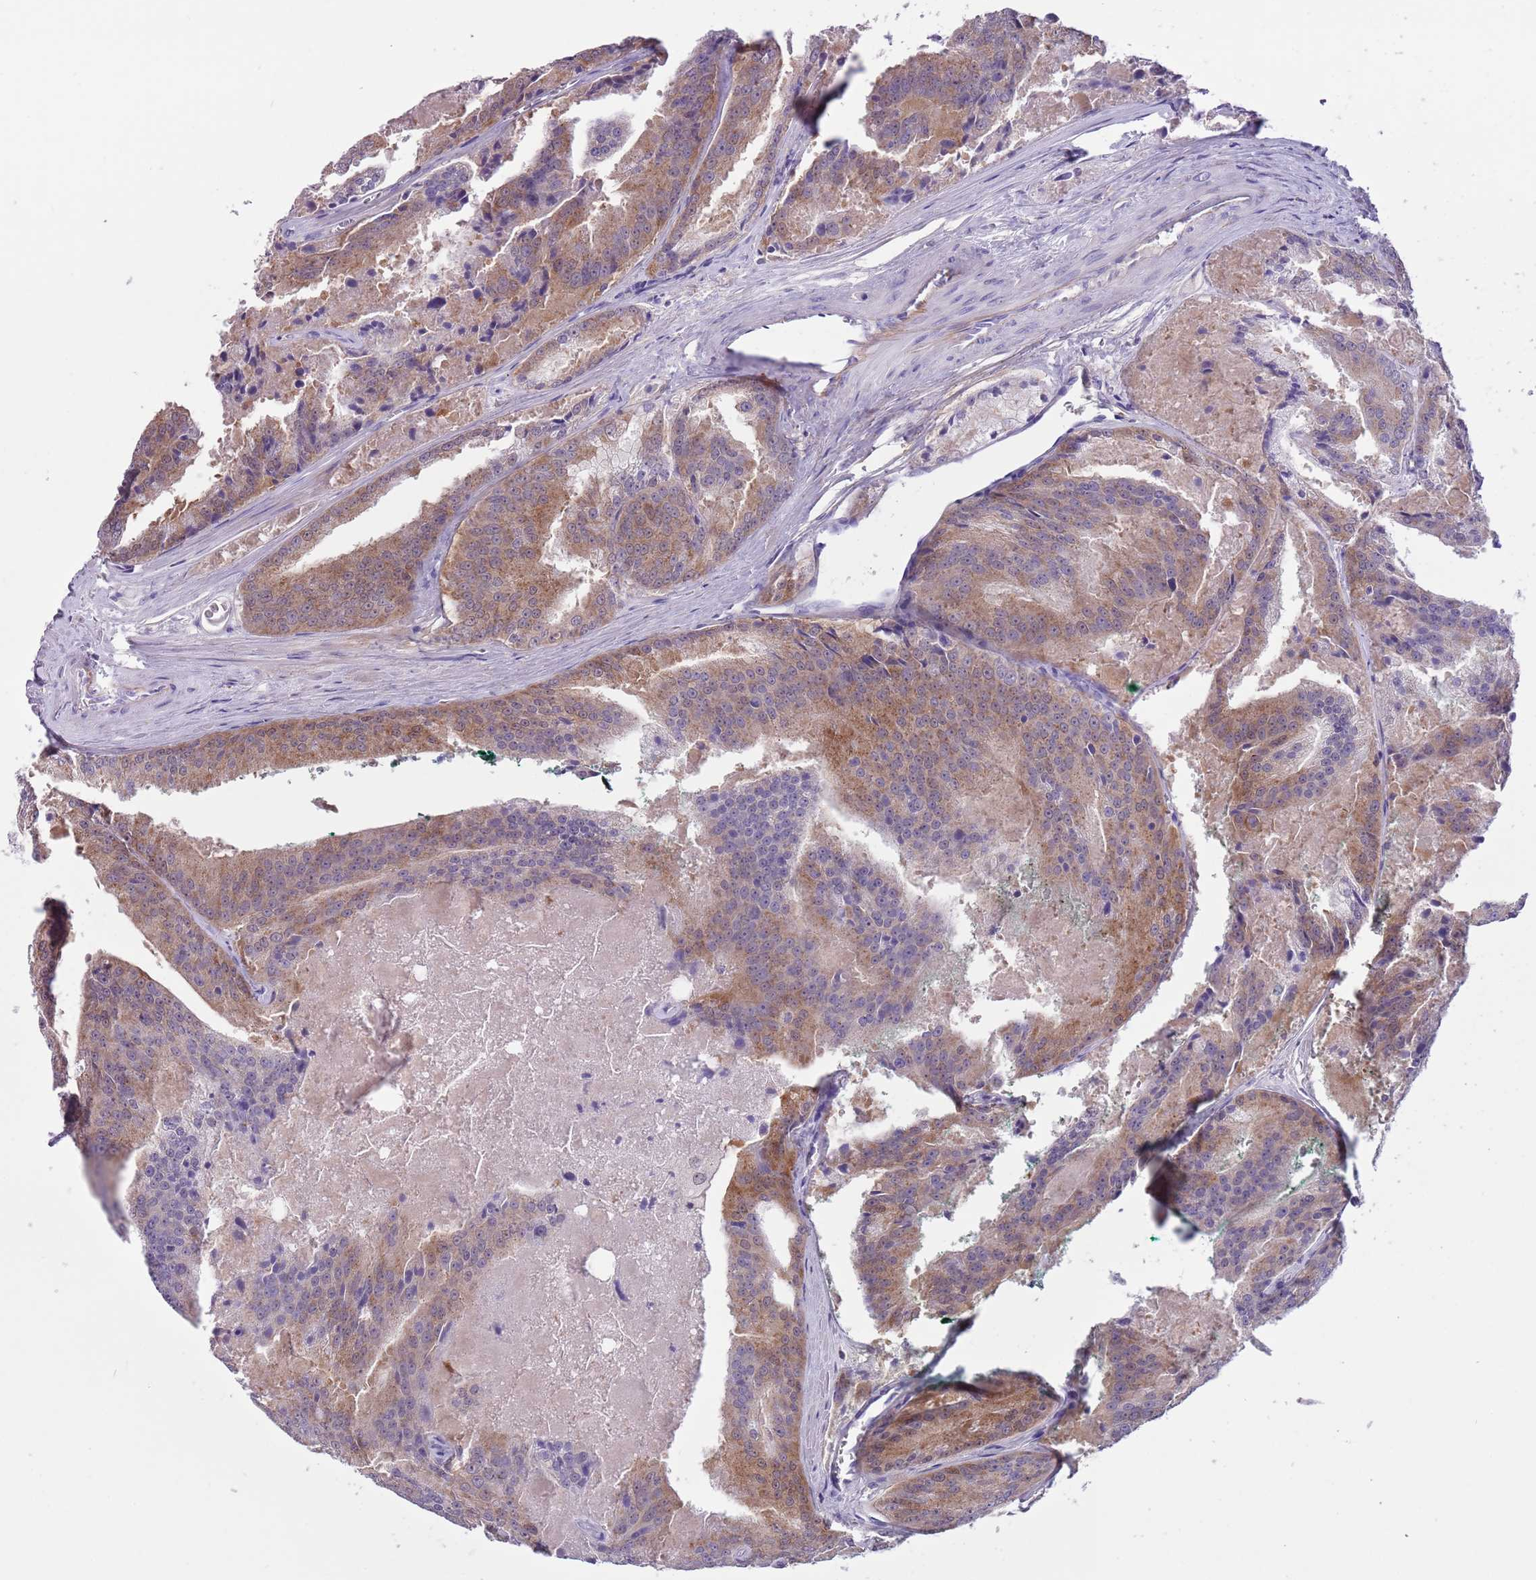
{"staining": {"intensity": "moderate", "quantity": "25%-75%", "location": "cytoplasmic/membranous"}, "tissue": "prostate cancer", "cell_type": "Tumor cells", "image_type": "cancer", "snomed": [{"axis": "morphology", "description": "Adenocarcinoma, High grade"}, {"axis": "topography", "description": "Prostate"}], "caption": "Brown immunohistochemical staining in adenocarcinoma (high-grade) (prostate) shows moderate cytoplasmic/membranous staining in about 25%-75% of tumor cells. (DAB IHC, brown staining for protein, blue staining for nuclei).", "gene": "PFKFB2", "patient": {"sex": "male", "age": 61}}